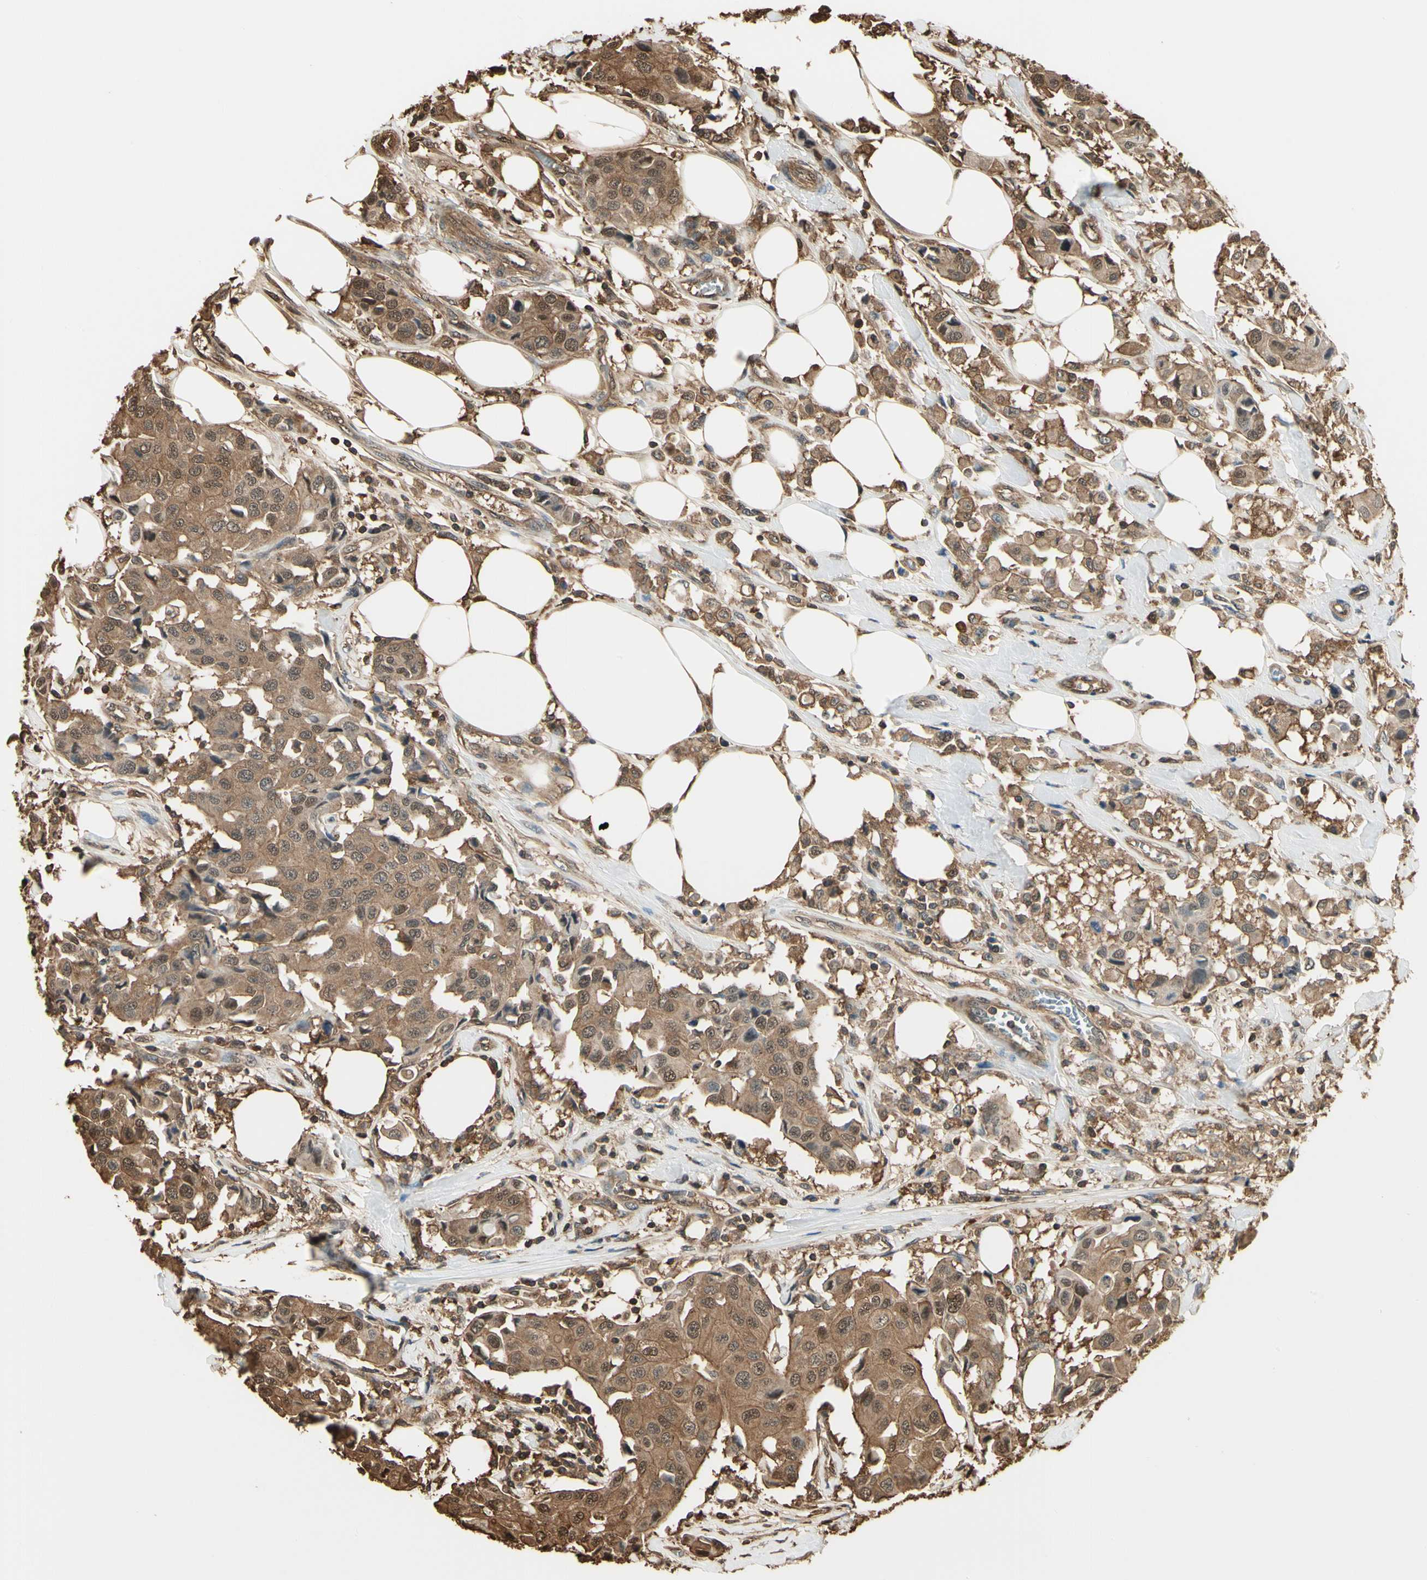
{"staining": {"intensity": "moderate", "quantity": ">75%", "location": "cytoplasmic/membranous,nuclear"}, "tissue": "breast cancer", "cell_type": "Tumor cells", "image_type": "cancer", "snomed": [{"axis": "morphology", "description": "Duct carcinoma"}, {"axis": "topography", "description": "Breast"}], "caption": "Immunohistochemical staining of human breast infiltrating ductal carcinoma demonstrates moderate cytoplasmic/membranous and nuclear protein expression in about >75% of tumor cells.", "gene": "YWHAE", "patient": {"sex": "female", "age": 80}}